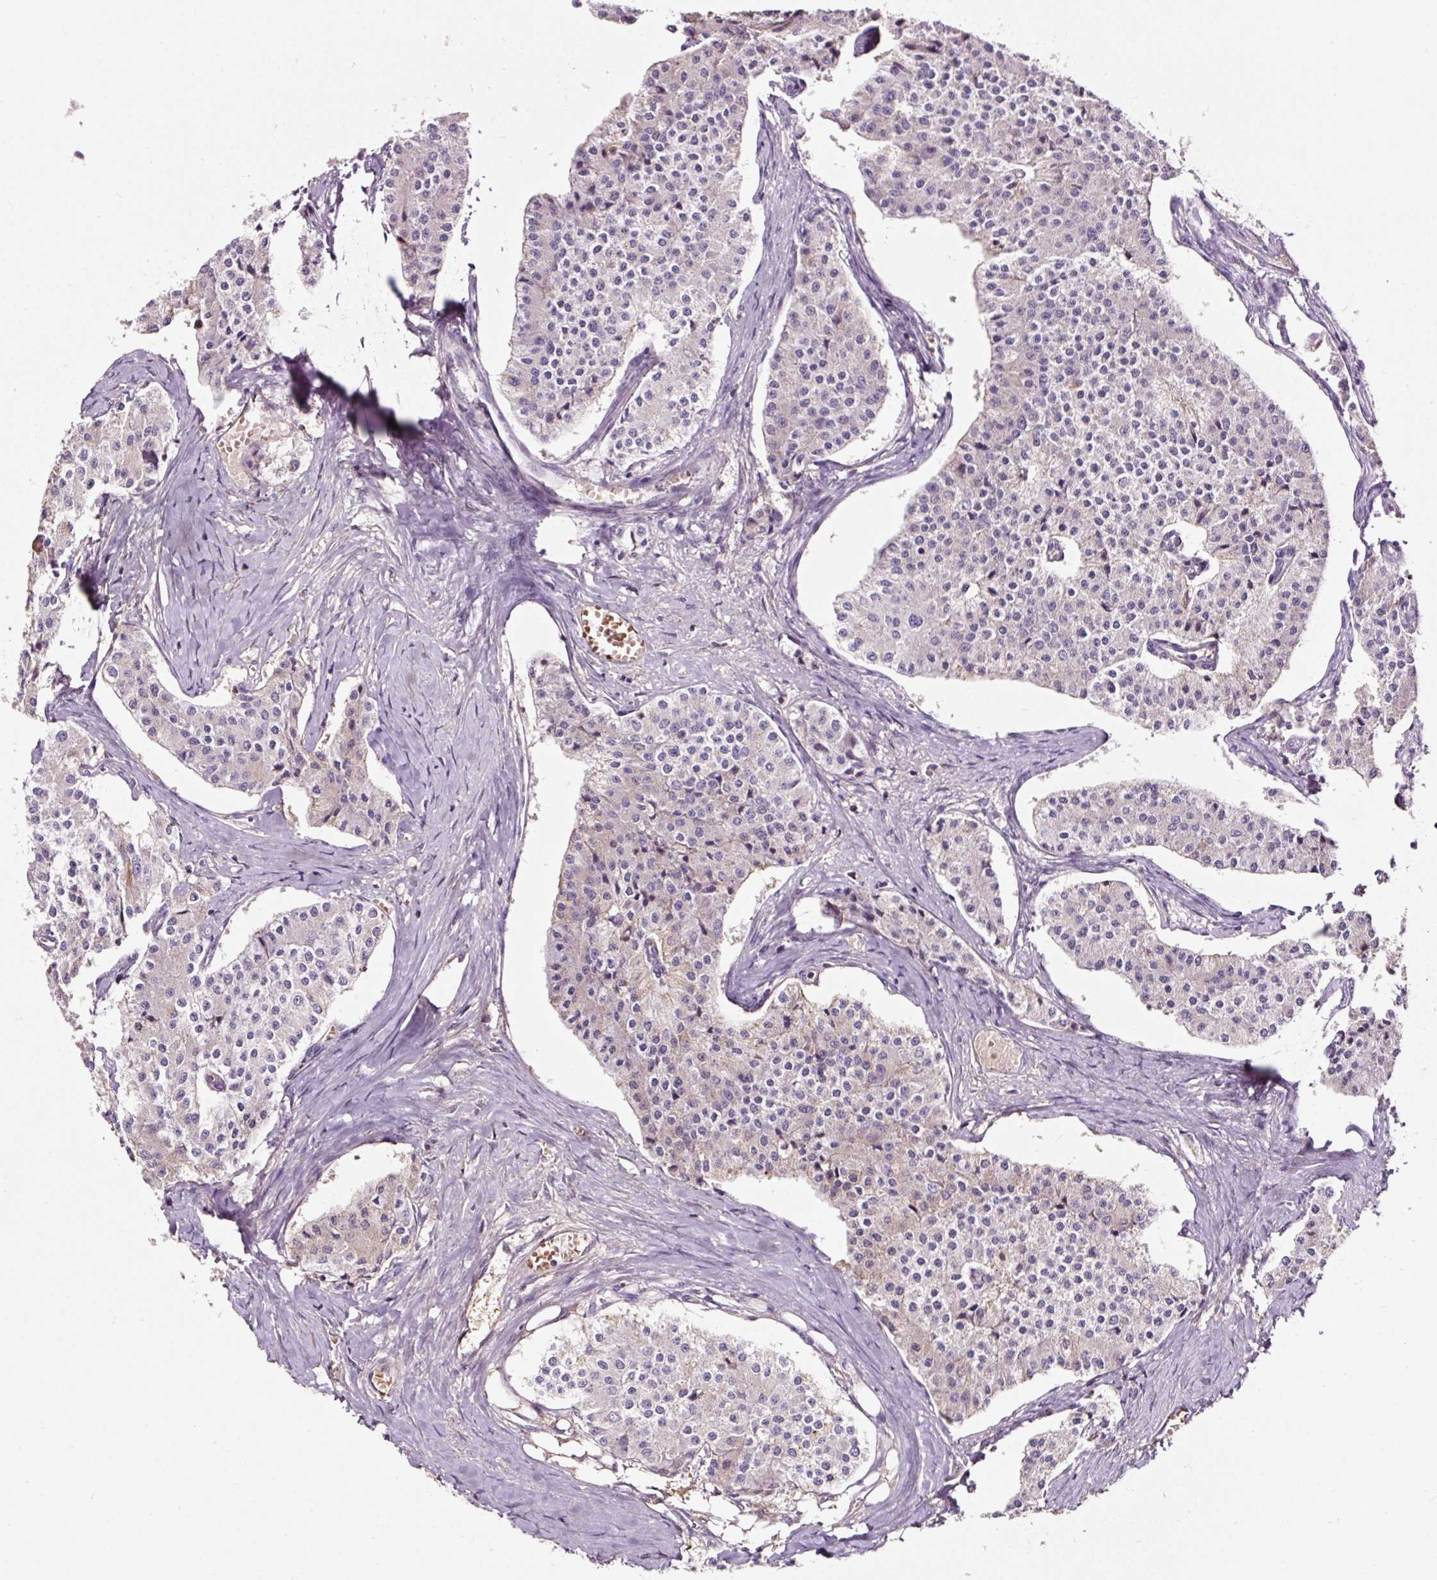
{"staining": {"intensity": "negative", "quantity": "none", "location": "none"}, "tissue": "carcinoid", "cell_type": "Tumor cells", "image_type": "cancer", "snomed": [{"axis": "morphology", "description": "Carcinoid, malignant, NOS"}, {"axis": "topography", "description": "Colon"}], "caption": "Image shows no significant protein staining in tumor cells of carcinoid.", "gene": "LRRC24", "patient": {"sex": "female", "age": 52}}